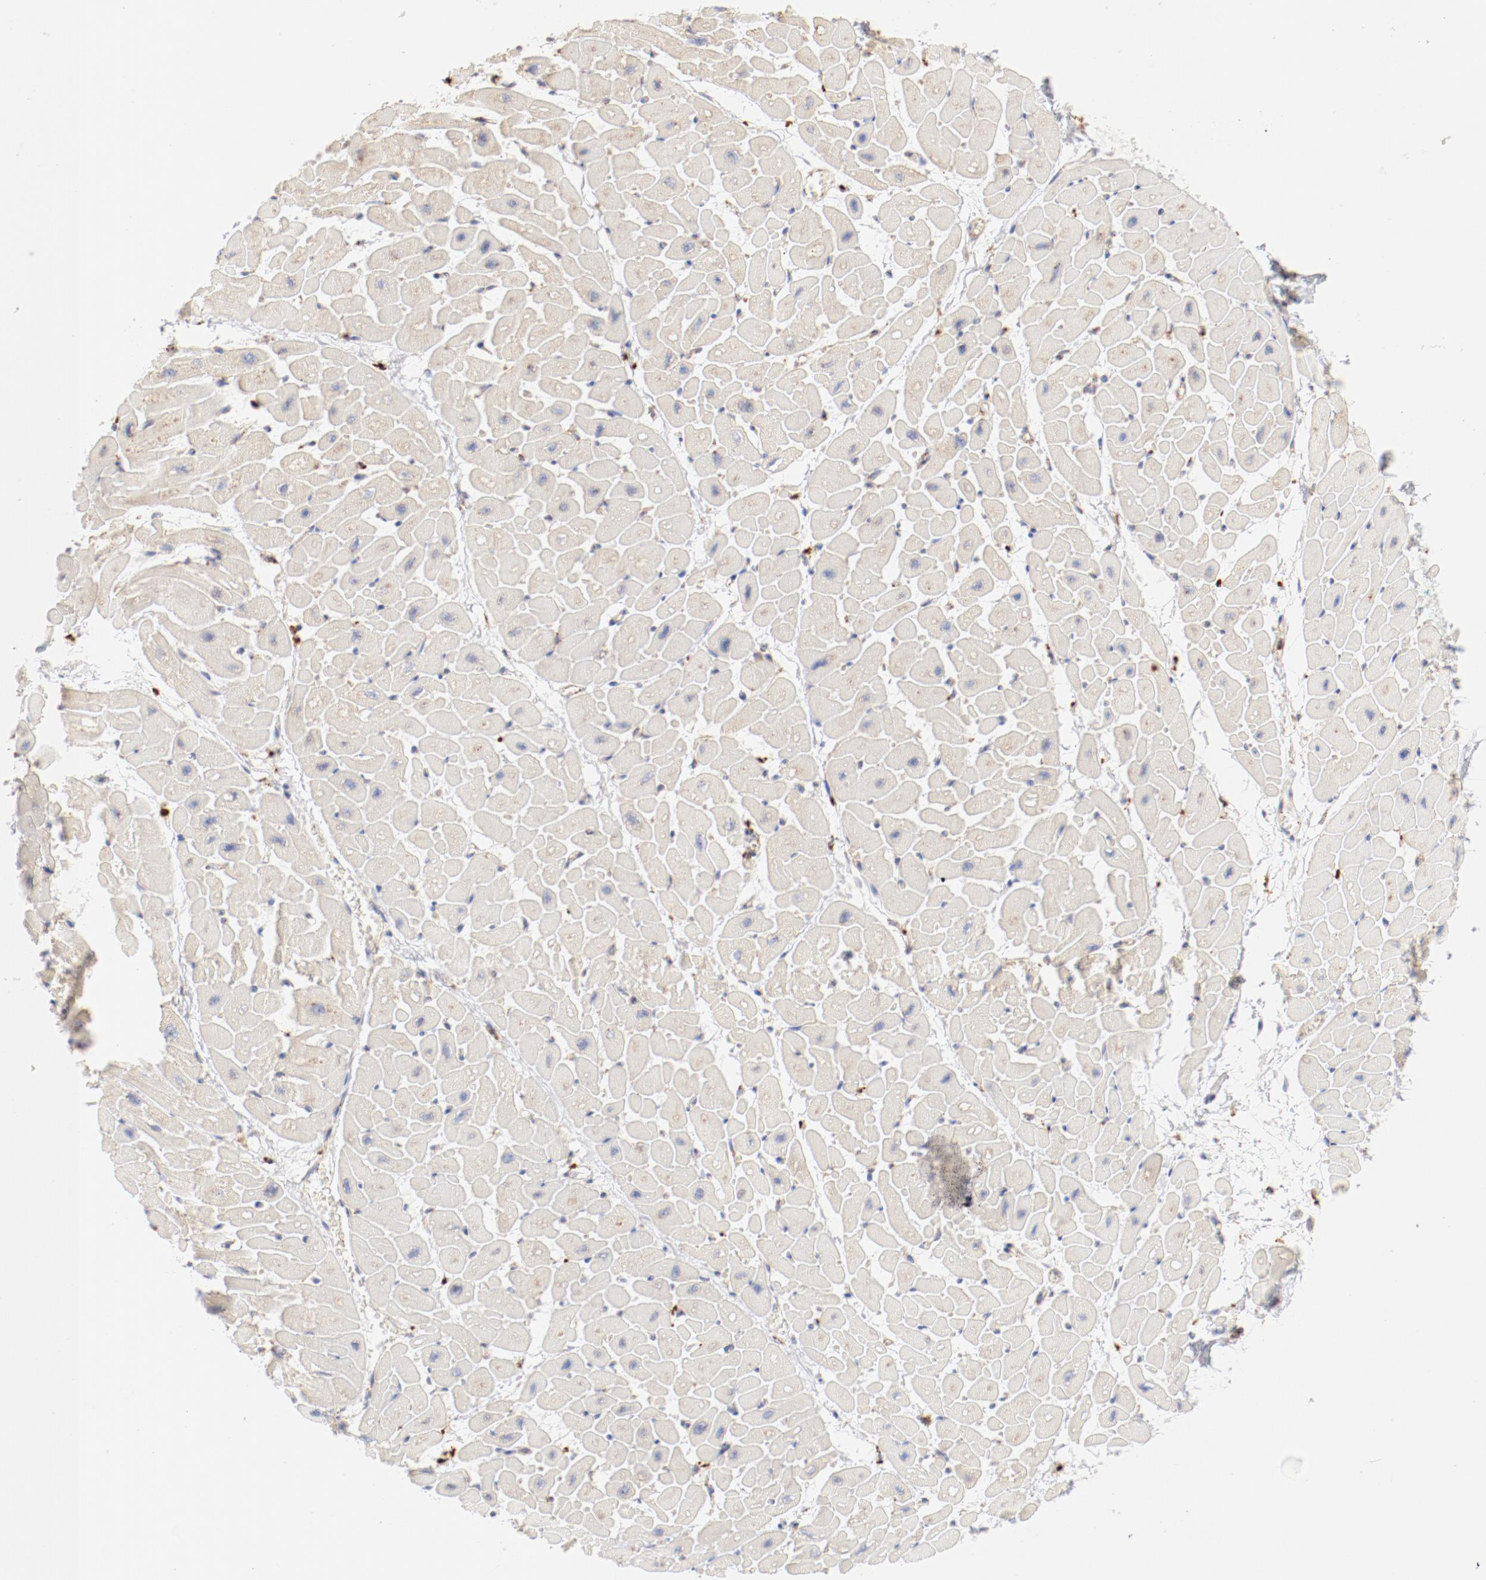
{"staining": {"intensity": "negative", "quantity": "none", "location": "none"}, "tissue": "heart muscle", "cell_type": "Cardiomyocytes", "image_type": "normal", "snomed": [{"axis": "morphology", "description": "Normal tissue, NOS"}, {"axis": "topography", "description": "Heart"}], "caption": "Histopathology image shows no significant protein staining in cardiomyocytes of unremarkable heart muscle. (Brightfield microscopy of DAB immunohistochemistry at high magnification).", "gene": "CTSH", "patient": {"sex": "male", "age": 45}}